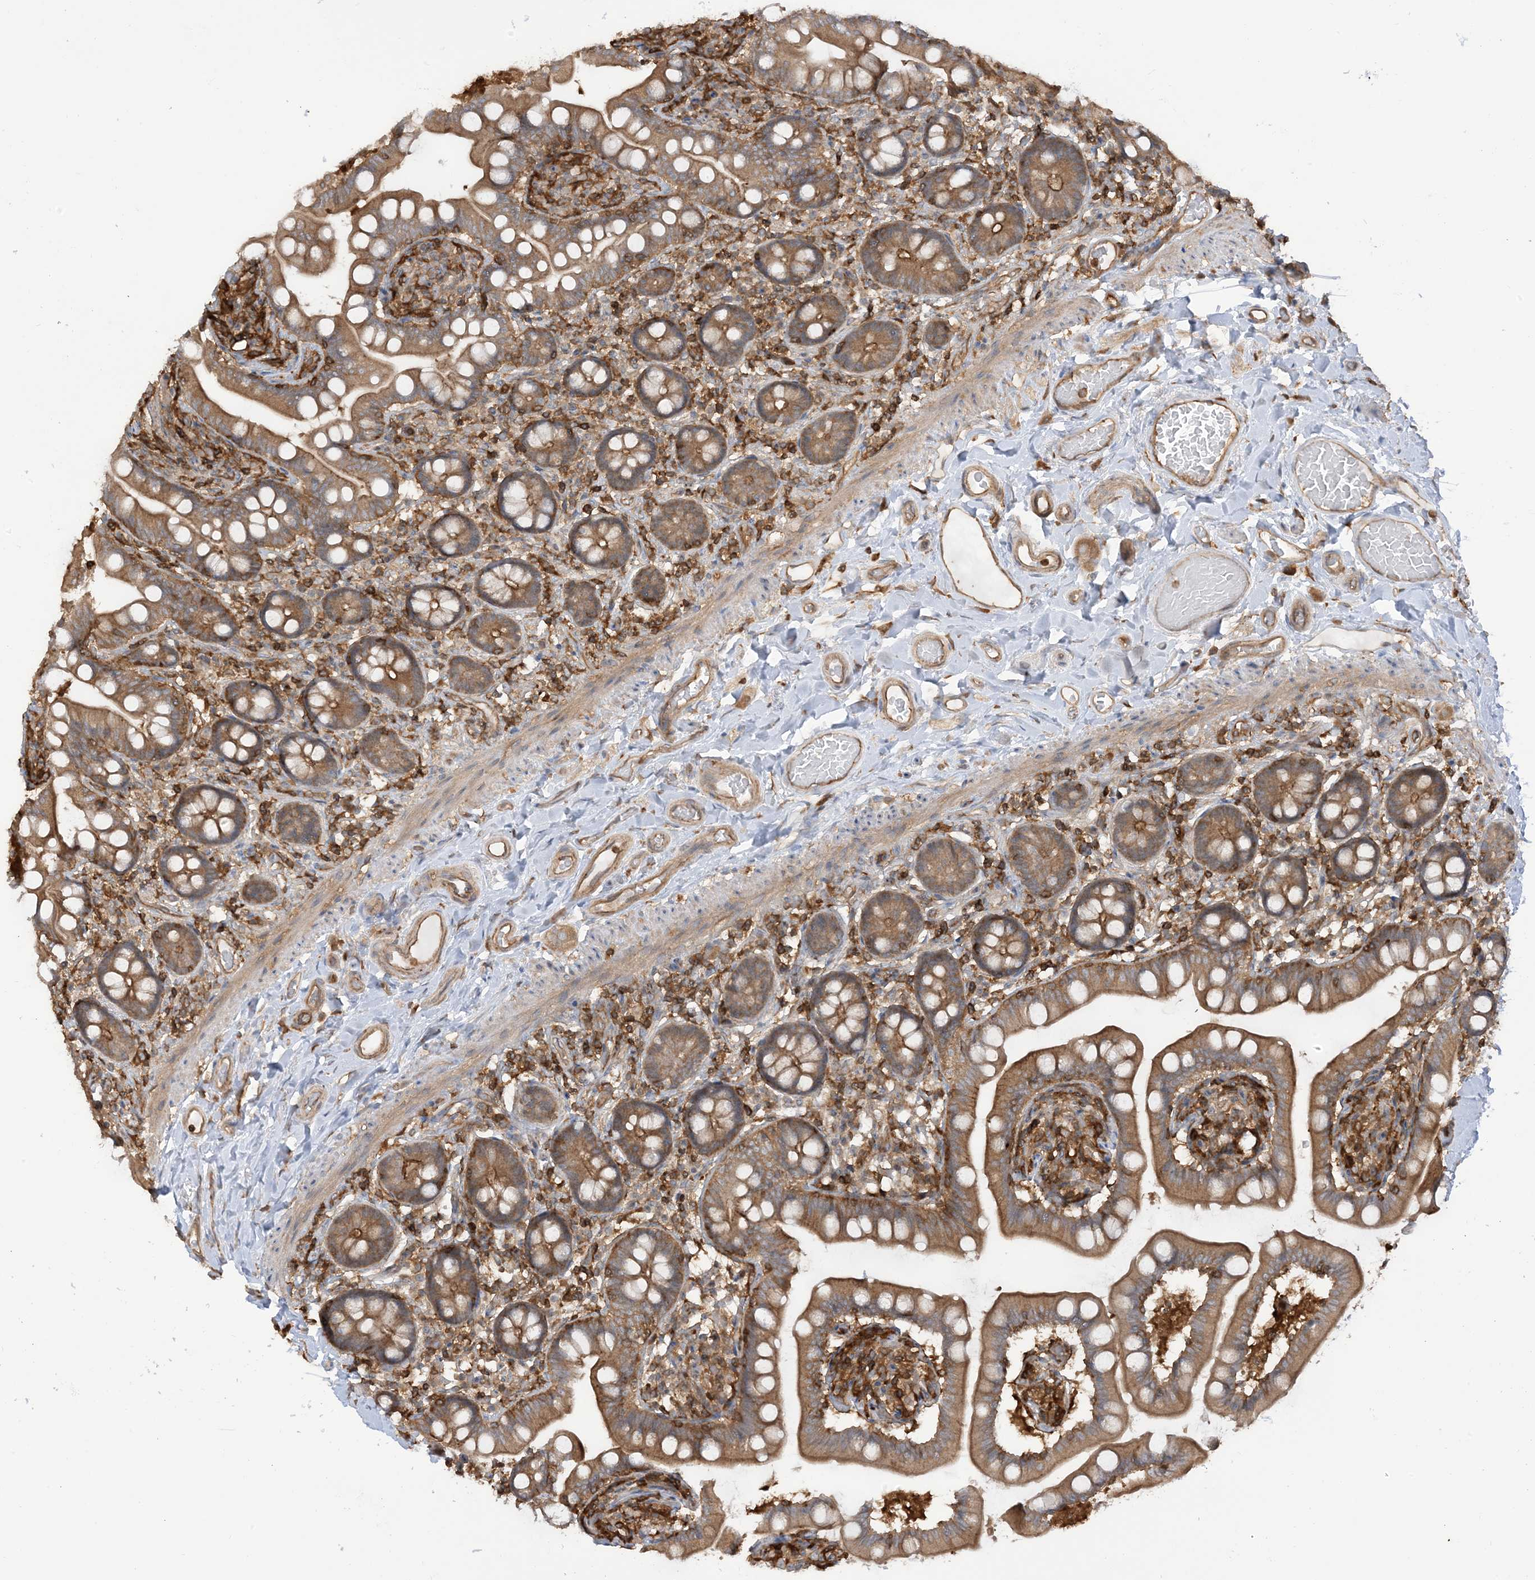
{"staining": {"intensity": "moderate", "quantity": ">75%", "location": "cytoplasmic/membranous"}, "tissue": "small intestine", "cell_type": "Glandular cells", "image_type": "normal", "snomed": [{"axis": "morphology", "description": "Normal tissue, NOS"}, {"axis": "topography", "description": "Small intestine"}], "caption": "Glandular cells reveal medium levels of moderate cytoplasmic/membranous positivity in about >75% of cells in benign small intestine.", "gene": "CAPZB", "patient": {"sex": "female", "age": 64}}